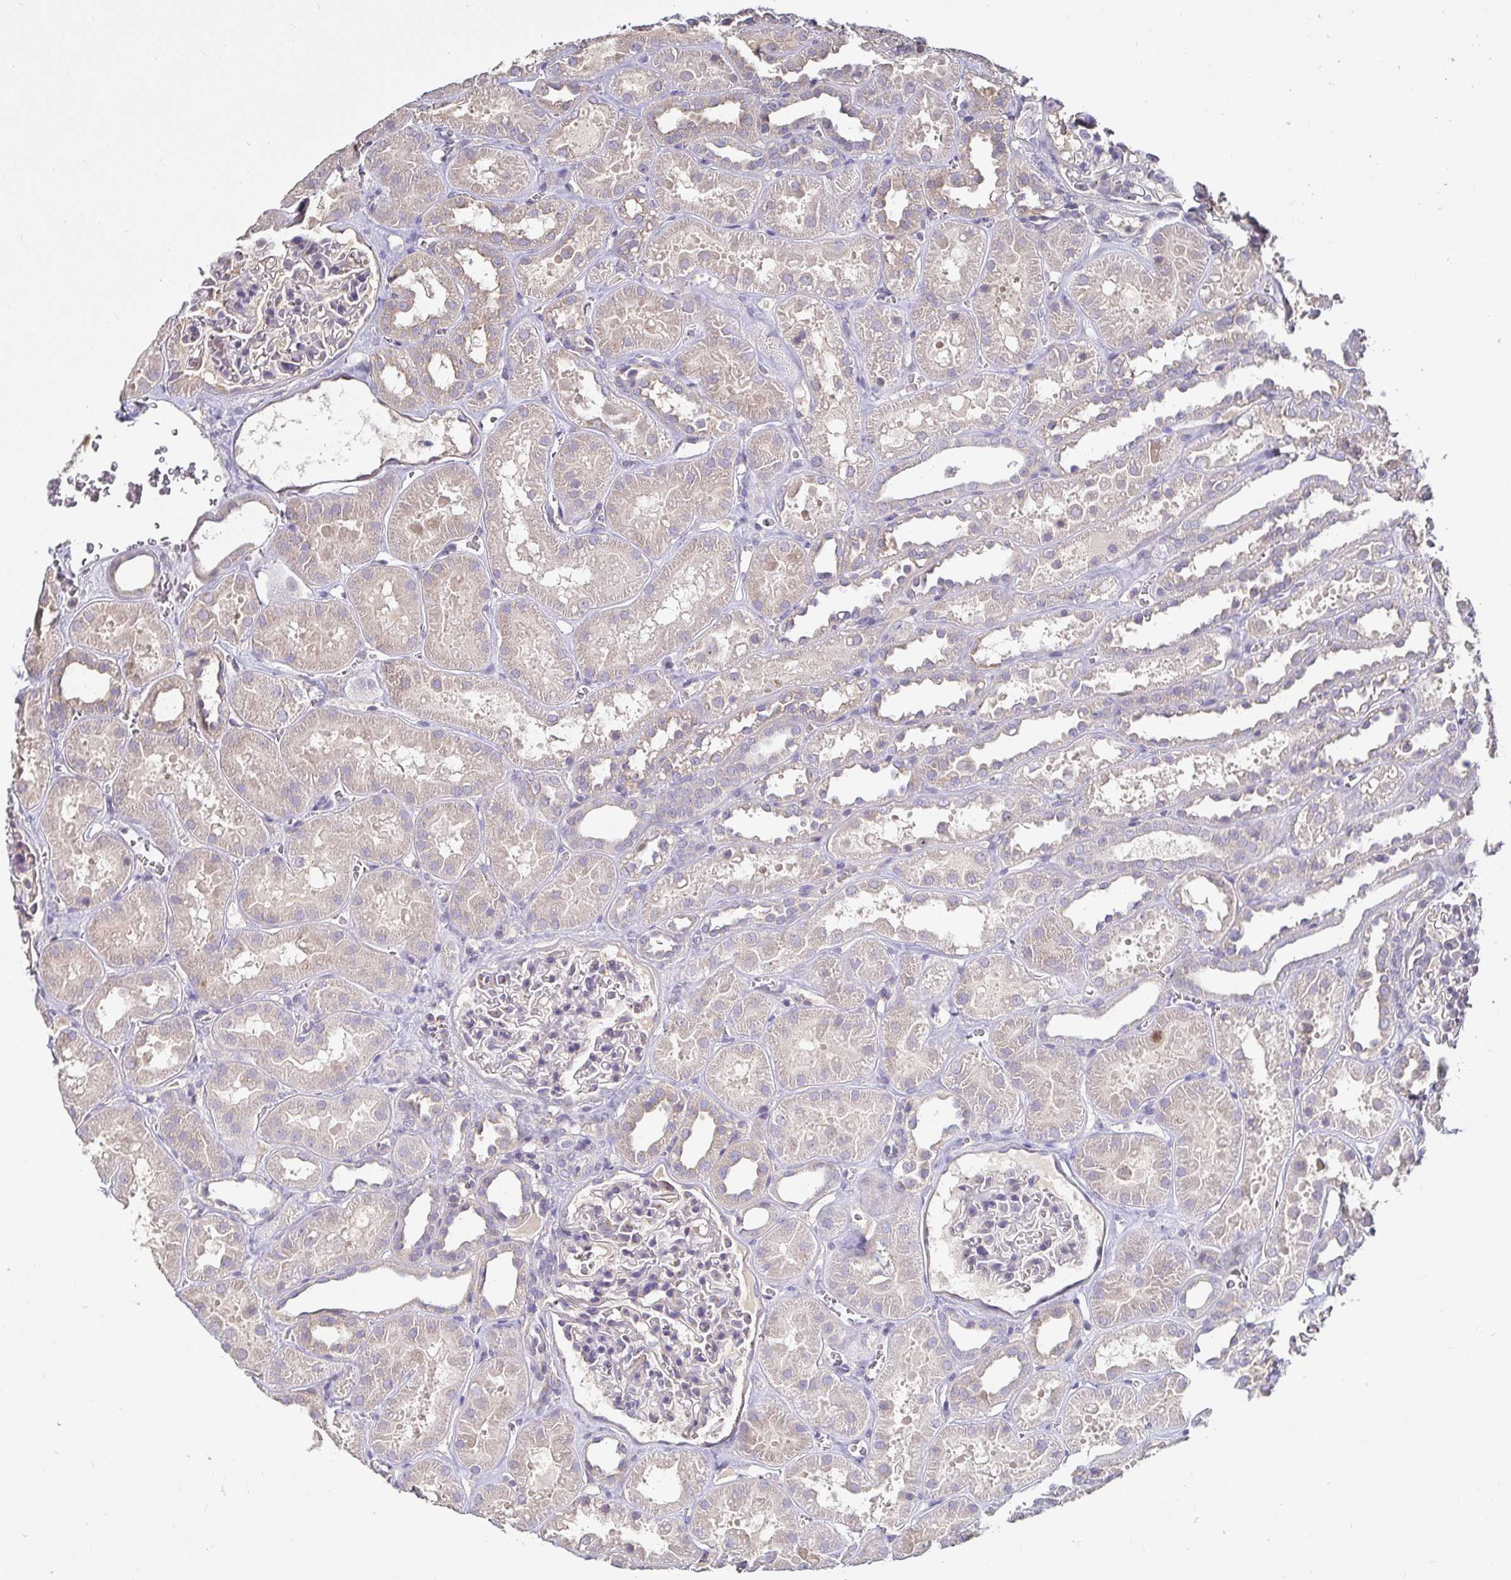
{"staining": {"intensity": "negative", "quantity": "none", "location": "none"}, "tissue": "kidney", "cell_type": "Cells in glomeruli", "image_type": "normal", "snomed": [{"axis": "morphology", "description": "Normal tissue, NOS"}, {"axis": "topography", "description": "Kidney"}], "caption": "Immunohistochemistry (IHC) of normal human kidney shows no expression in cells in glomeruli. (Stains: DAB immunohistochemistry (IHC) with hematoxylin counter stain, Microscopy: brightfield microscopy at high magnification).", "gene": "ANLN", "patient": {"sex": "female", "age": 41}}